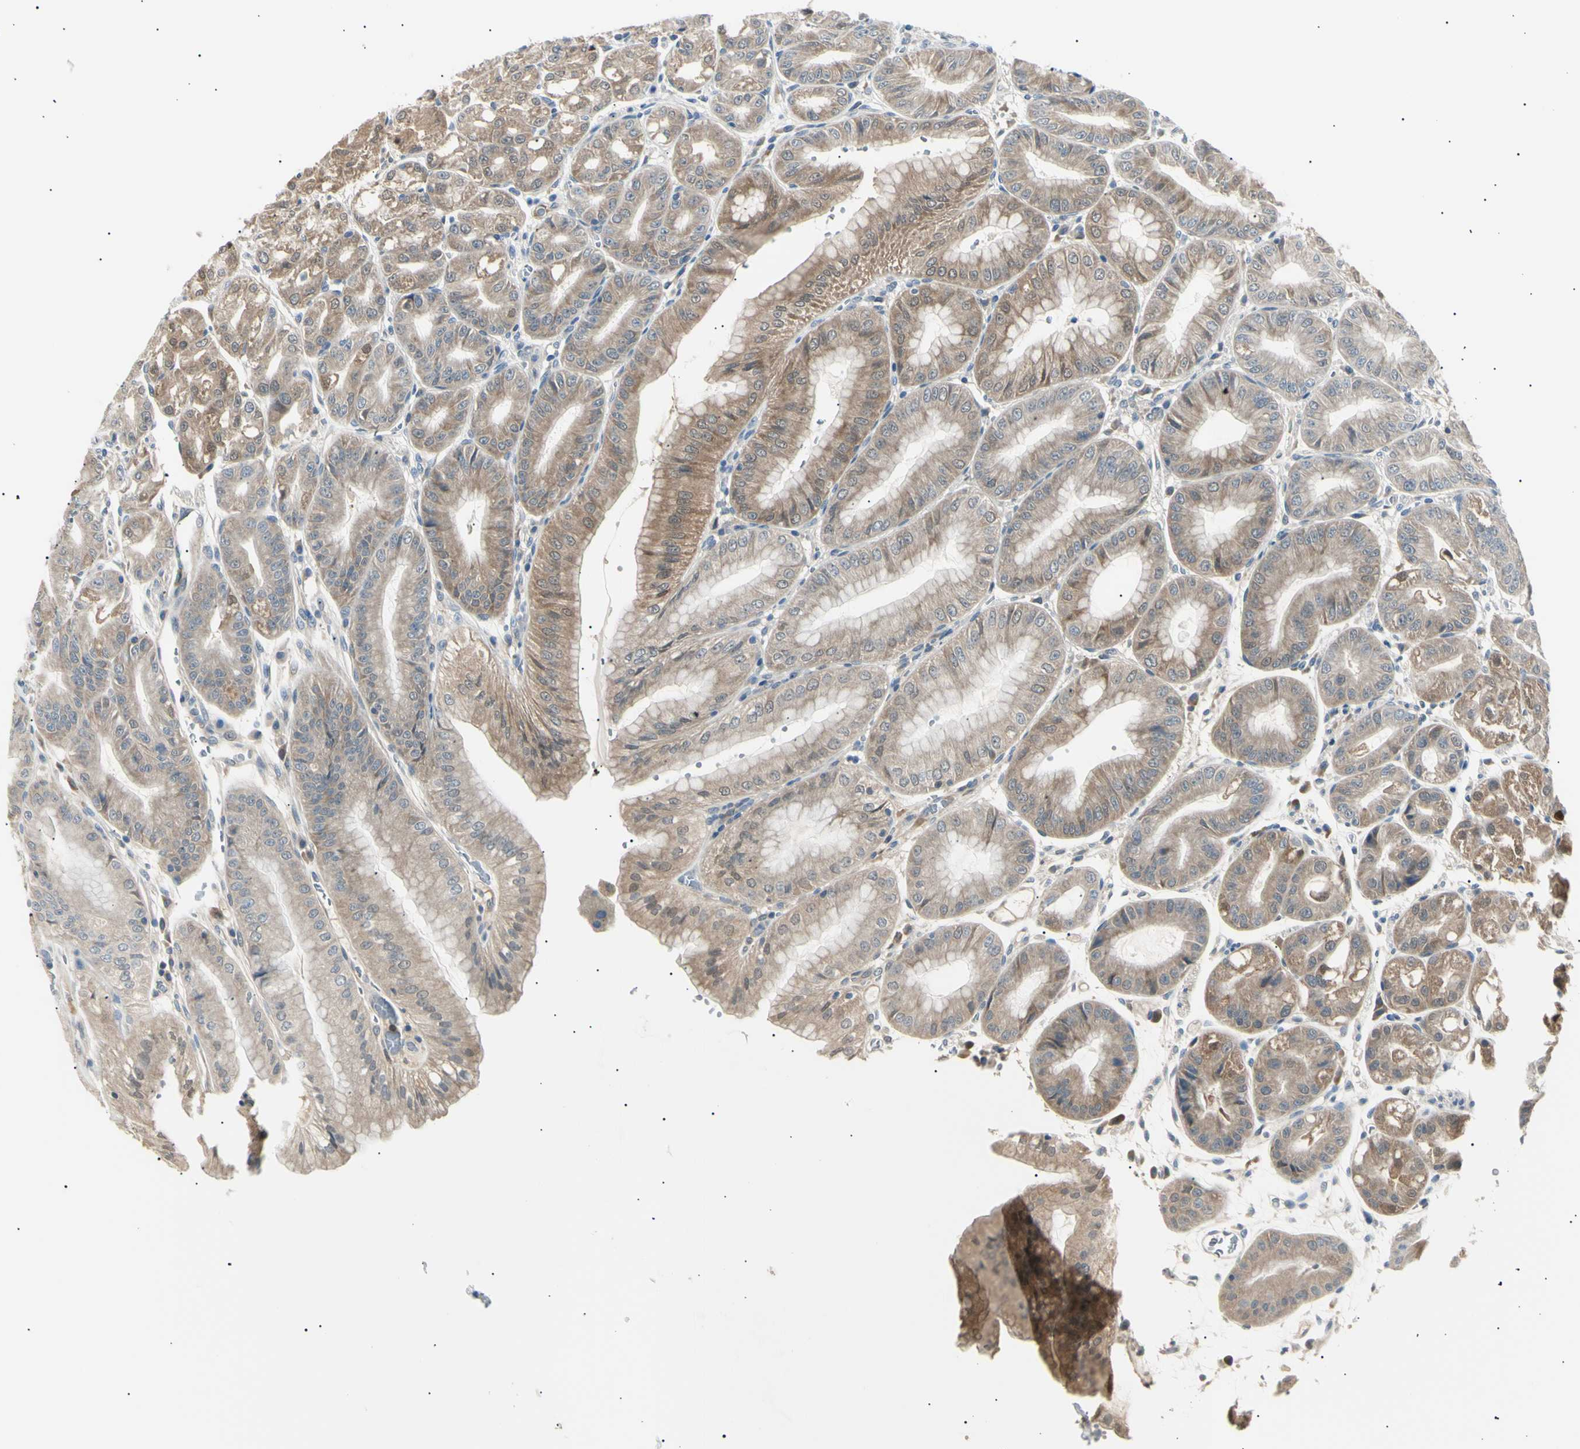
{"staining": {"intensity": "moderate", "quantity": ">75%", "location": "cytoplasmic/membranous,nuclear"}, "tissue": "stomach", "cell_type": "Glandular cells", "image_type": "normal", "snomed": [{"axis": "morphology", "description": "Normal tissue, NOS"}, {"axis": "topography", "description": "Stomach, lower"}], "caption": "The immunohistochemical stain labels moderate cytoplasmic/membranous,nuclear staining in glandular cells of normal stomach.", "gene": "LHPP", "patient": {"sex": "male", "age": 71}}